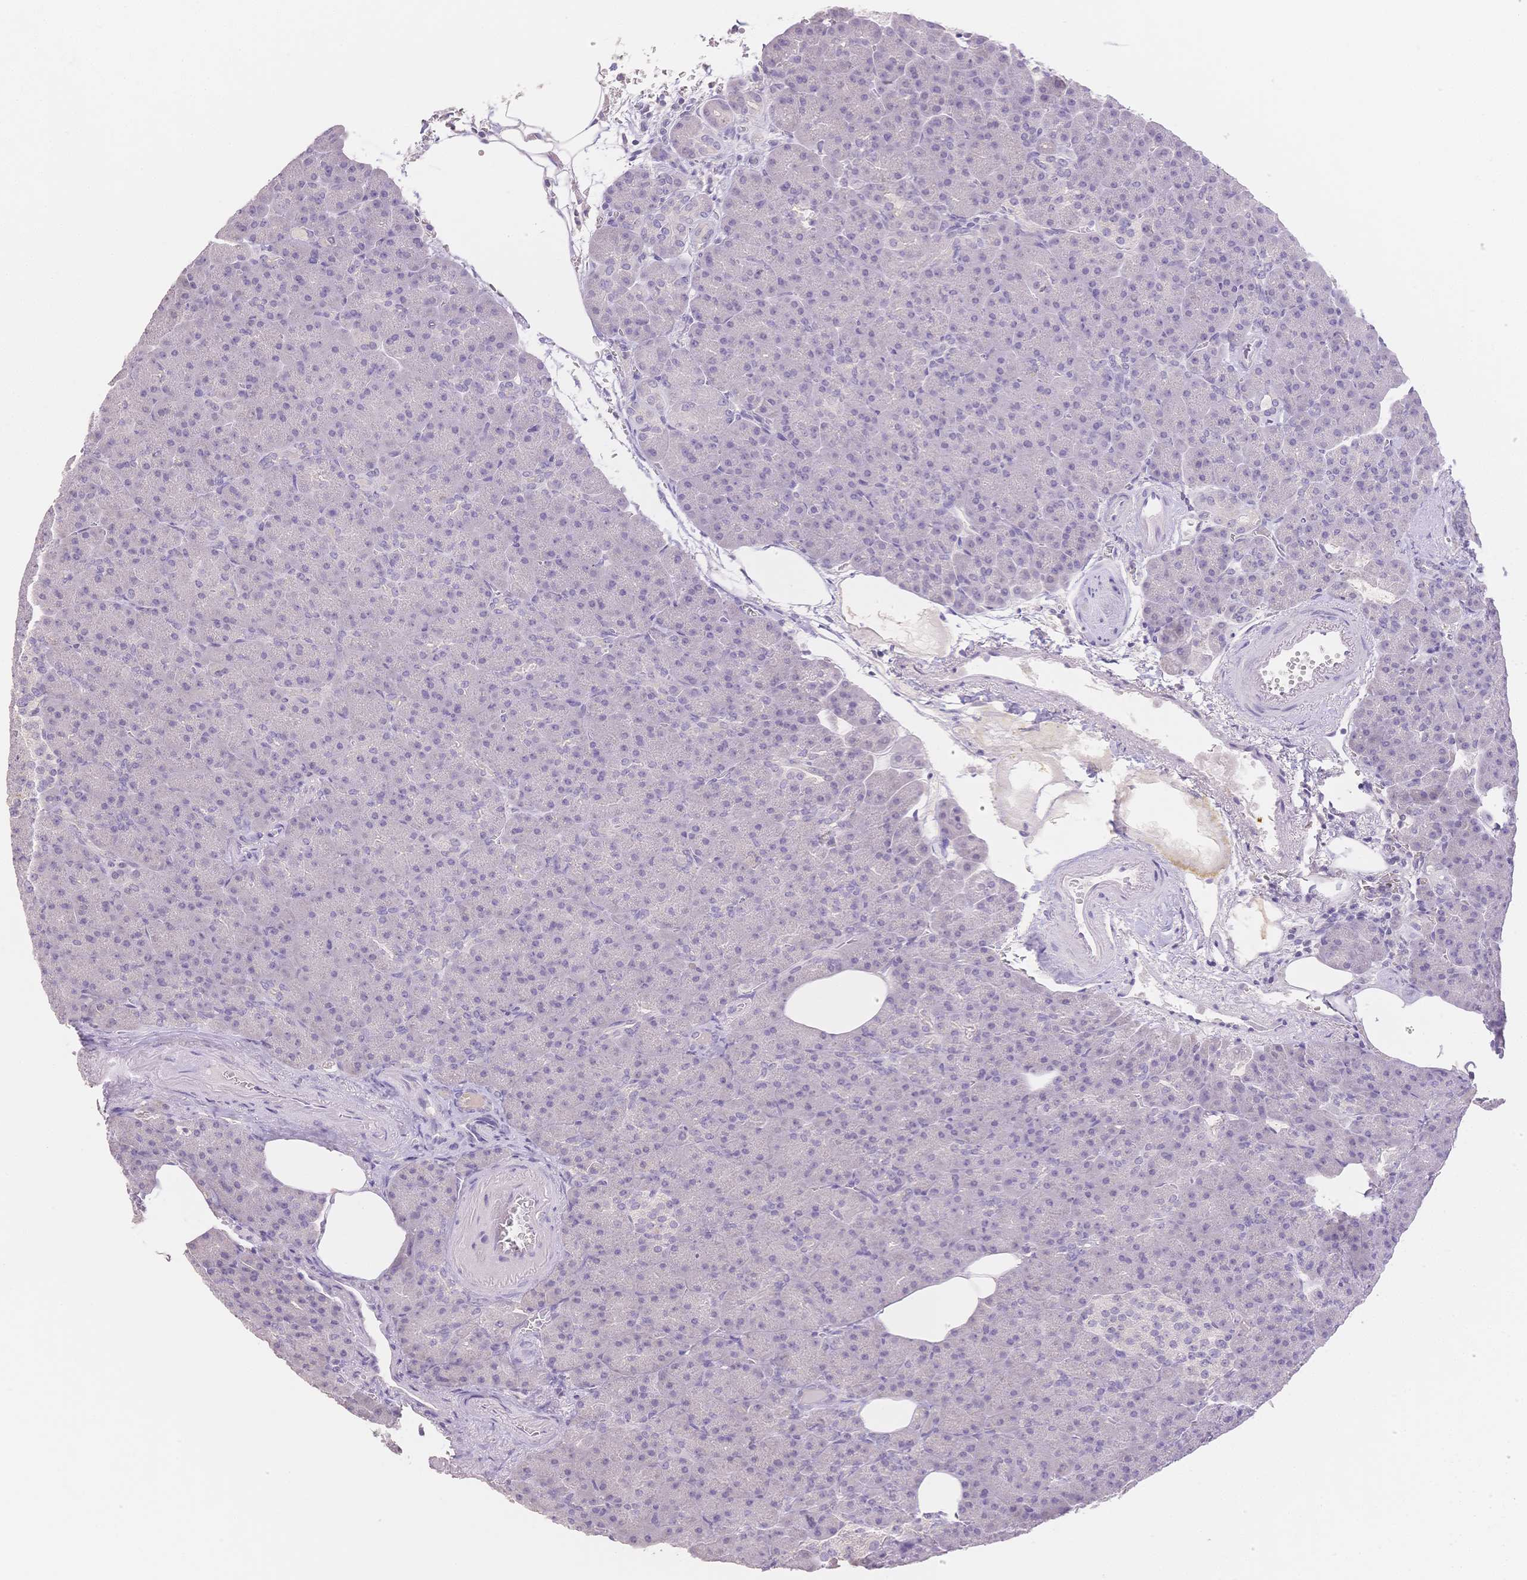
{"staining": {"intensity": "negative", "quantity": "none", "location": "none"}, "tissue": "pancreas", "cell_type": "Exocrine glandular cells", "image_type": "normal", "snomed": [{"axis": "morphology", "description": "Normal tissue, NOS"}, {"axis": "topography", "description": "Pancreas"}], "caption": "This is an IHC photomicrograph of benign human pancreas. There is no staining in exocrine glandular cells.", "gene": "SUV39H2", "patient": {"sex": "female", "age": 74}}